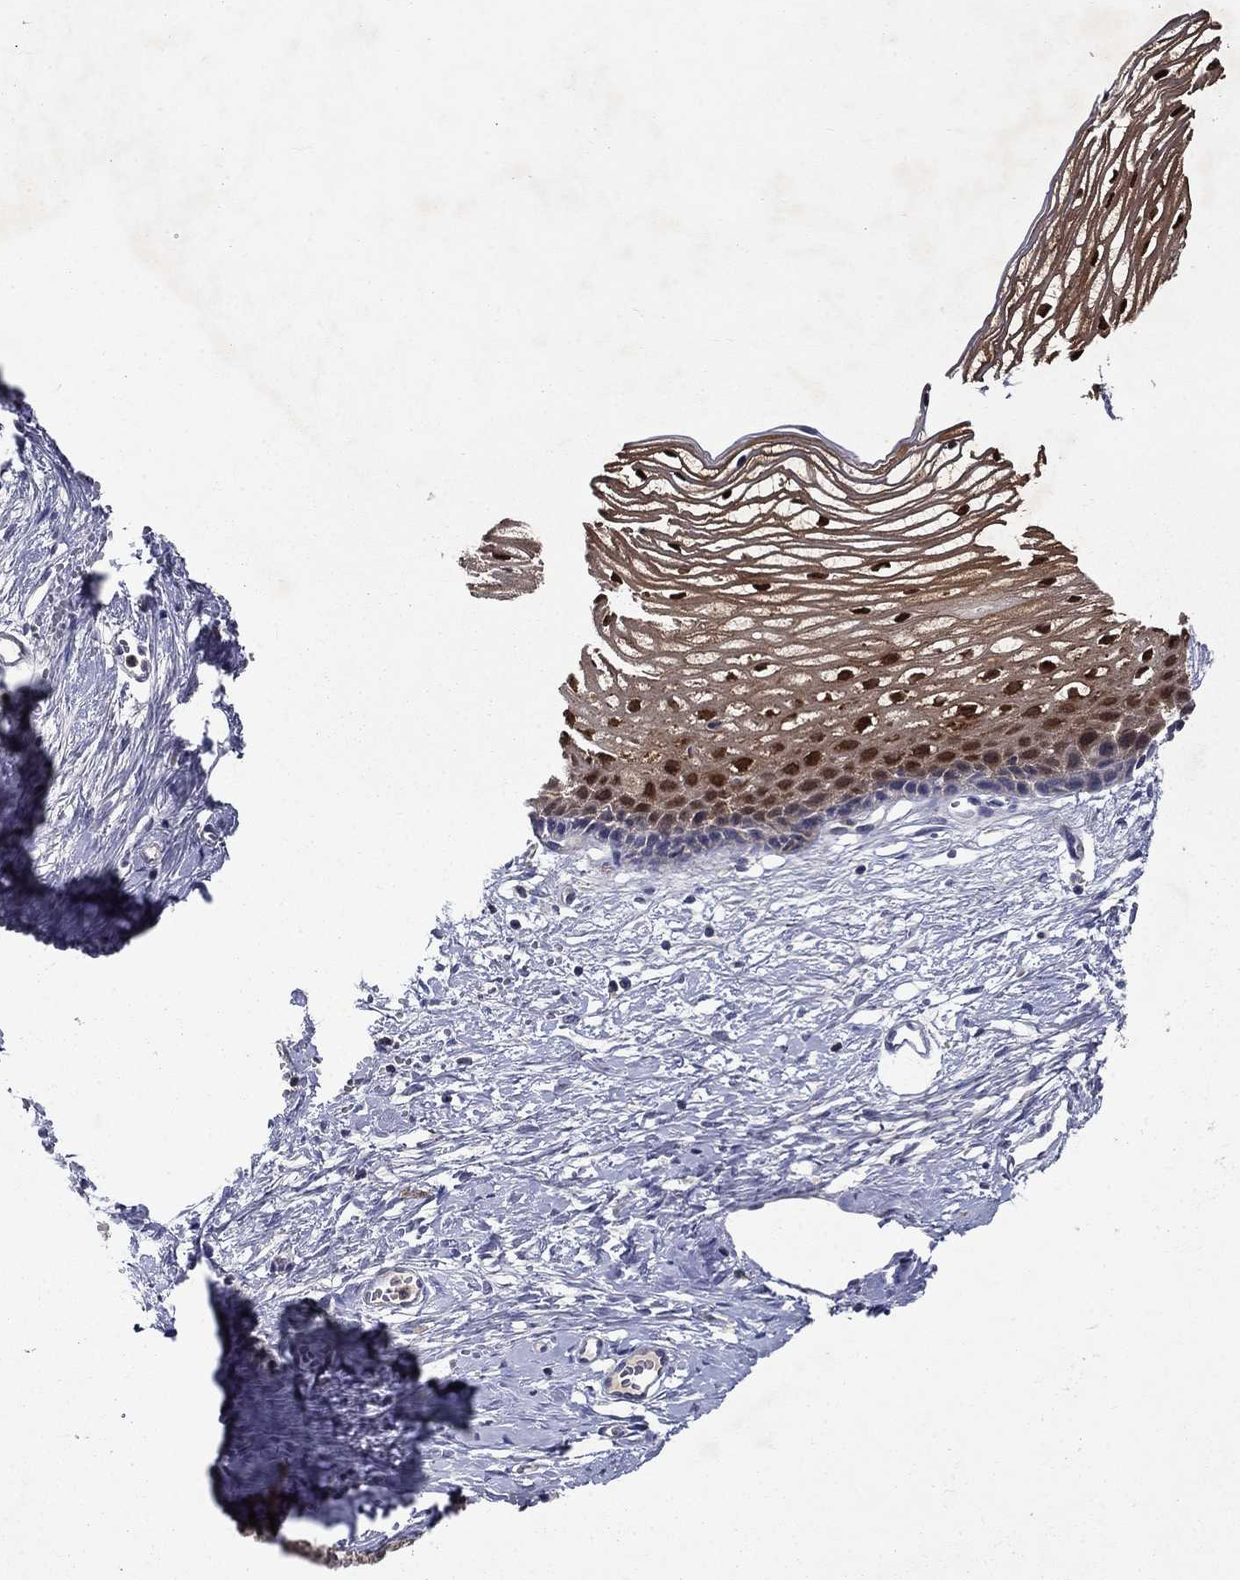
{"staining": {"intensity": "strong", "quantity": ">75%", "location": "cytoplasmic/membranous,nuclear"}, "tissue": "cervix", "cell_type": "Squamous epithelial cells", "image_type": "normal", "snomed": [{"axis": "morphology", "description": "Normal tissue, NOS"}, {"axis": "topography", "description": "Cervix"}], "caption": "This image exhibits immunohistochemistry staining of normal human cervix, with high strong cytoplasmic/membranous,nuclear expression in about >75% of squamous epithelial cells.", "gene": "GLTP", "patient": {"sex": "female", "age": 40}}